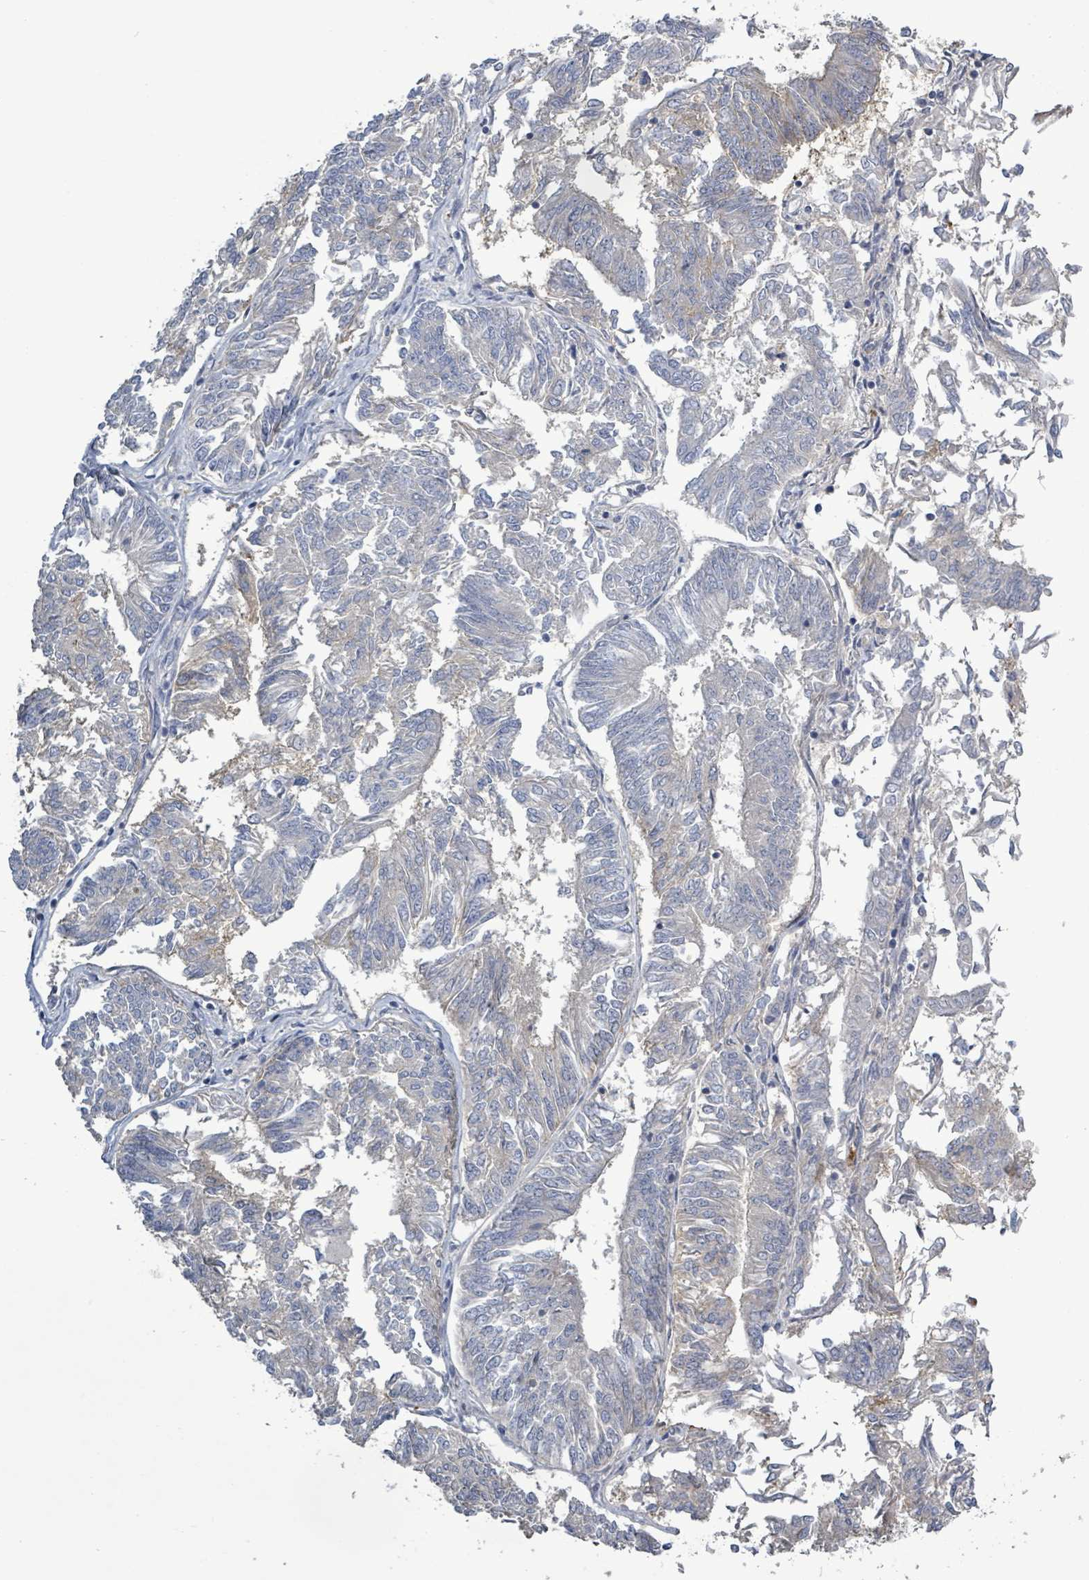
{"staining": {"intensity": "weak", "quantity": "<25%", "location": "cytoplasmic/membranous"}, "tissue": "endometrial cancer", "cell_type": "Tumor cells", "image_type": "cancer", "snomed": [{"axis": "morphology", "description": "Adenocarcinoma, NOS"}, {"axis": "topography", "description": "Endometrium"}], "caption": "The IHC photomicrograph has no significant expression in tumor cells of endometrial cancer tissue. (DAB immunohistochemistry (IHC), high magnification).", "gene": "KRAS", "patient": {"sex": "female", "age": 58}}